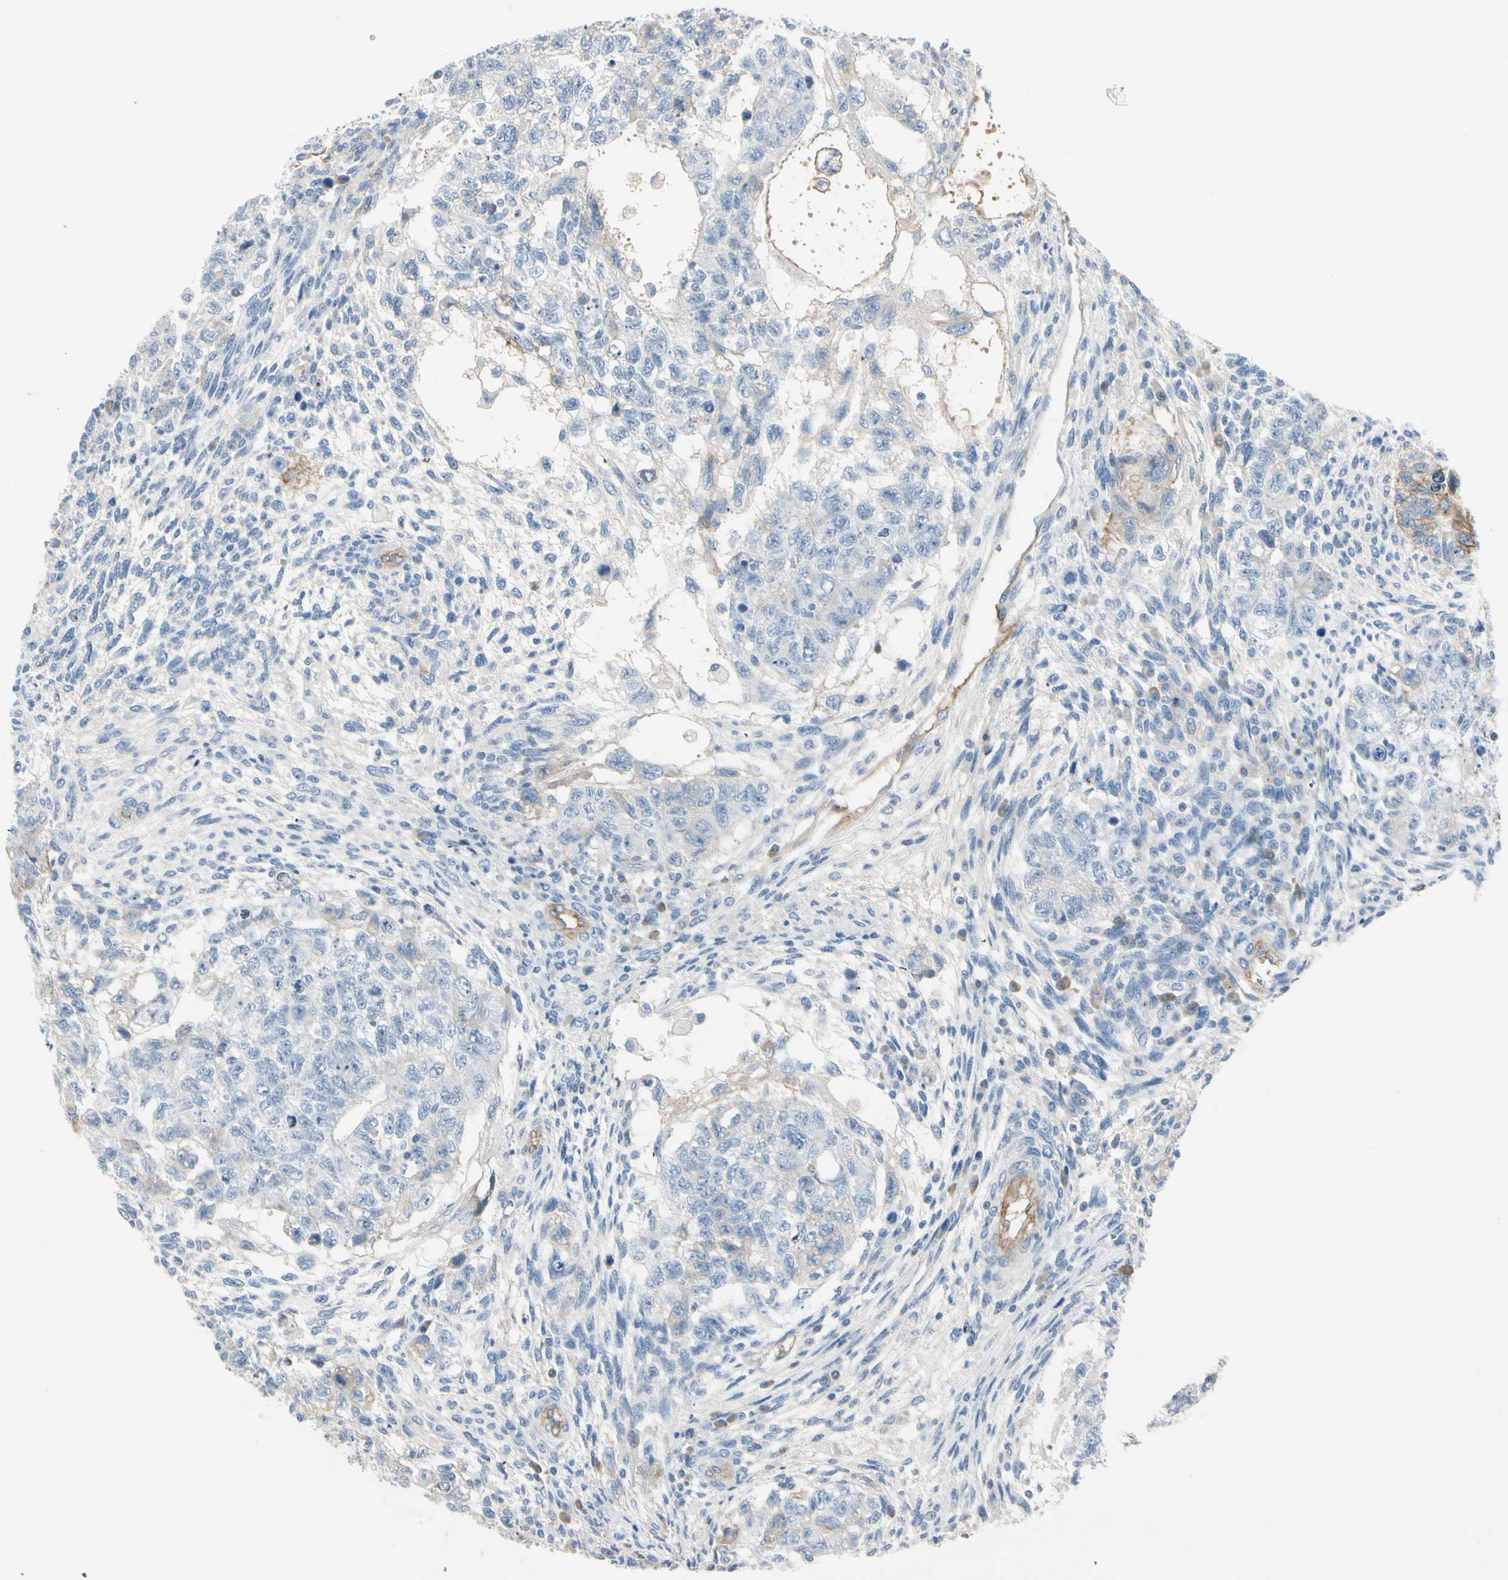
{"staining": {"intensity": "negative", "quantity": "none", "location": "none"}, "tissue": "testis cancer", "cell_type": "Tumor cells", "image_type": "cancer", "snomed": [{"axis": "morphology", "description": "Normal tissue, NOS"}, {"axis": "morphology", "description": "Carcinoma, Embryonal, NOS"}, {"axis": "topography", "description": "Testis"}], "caption": "This is an immunohistochemistry photomicrograph of human testis cancer. There is no positivity in tumor cells.", "gene": "ITGA3", "patient": {"sex": "male", "age": 36}}